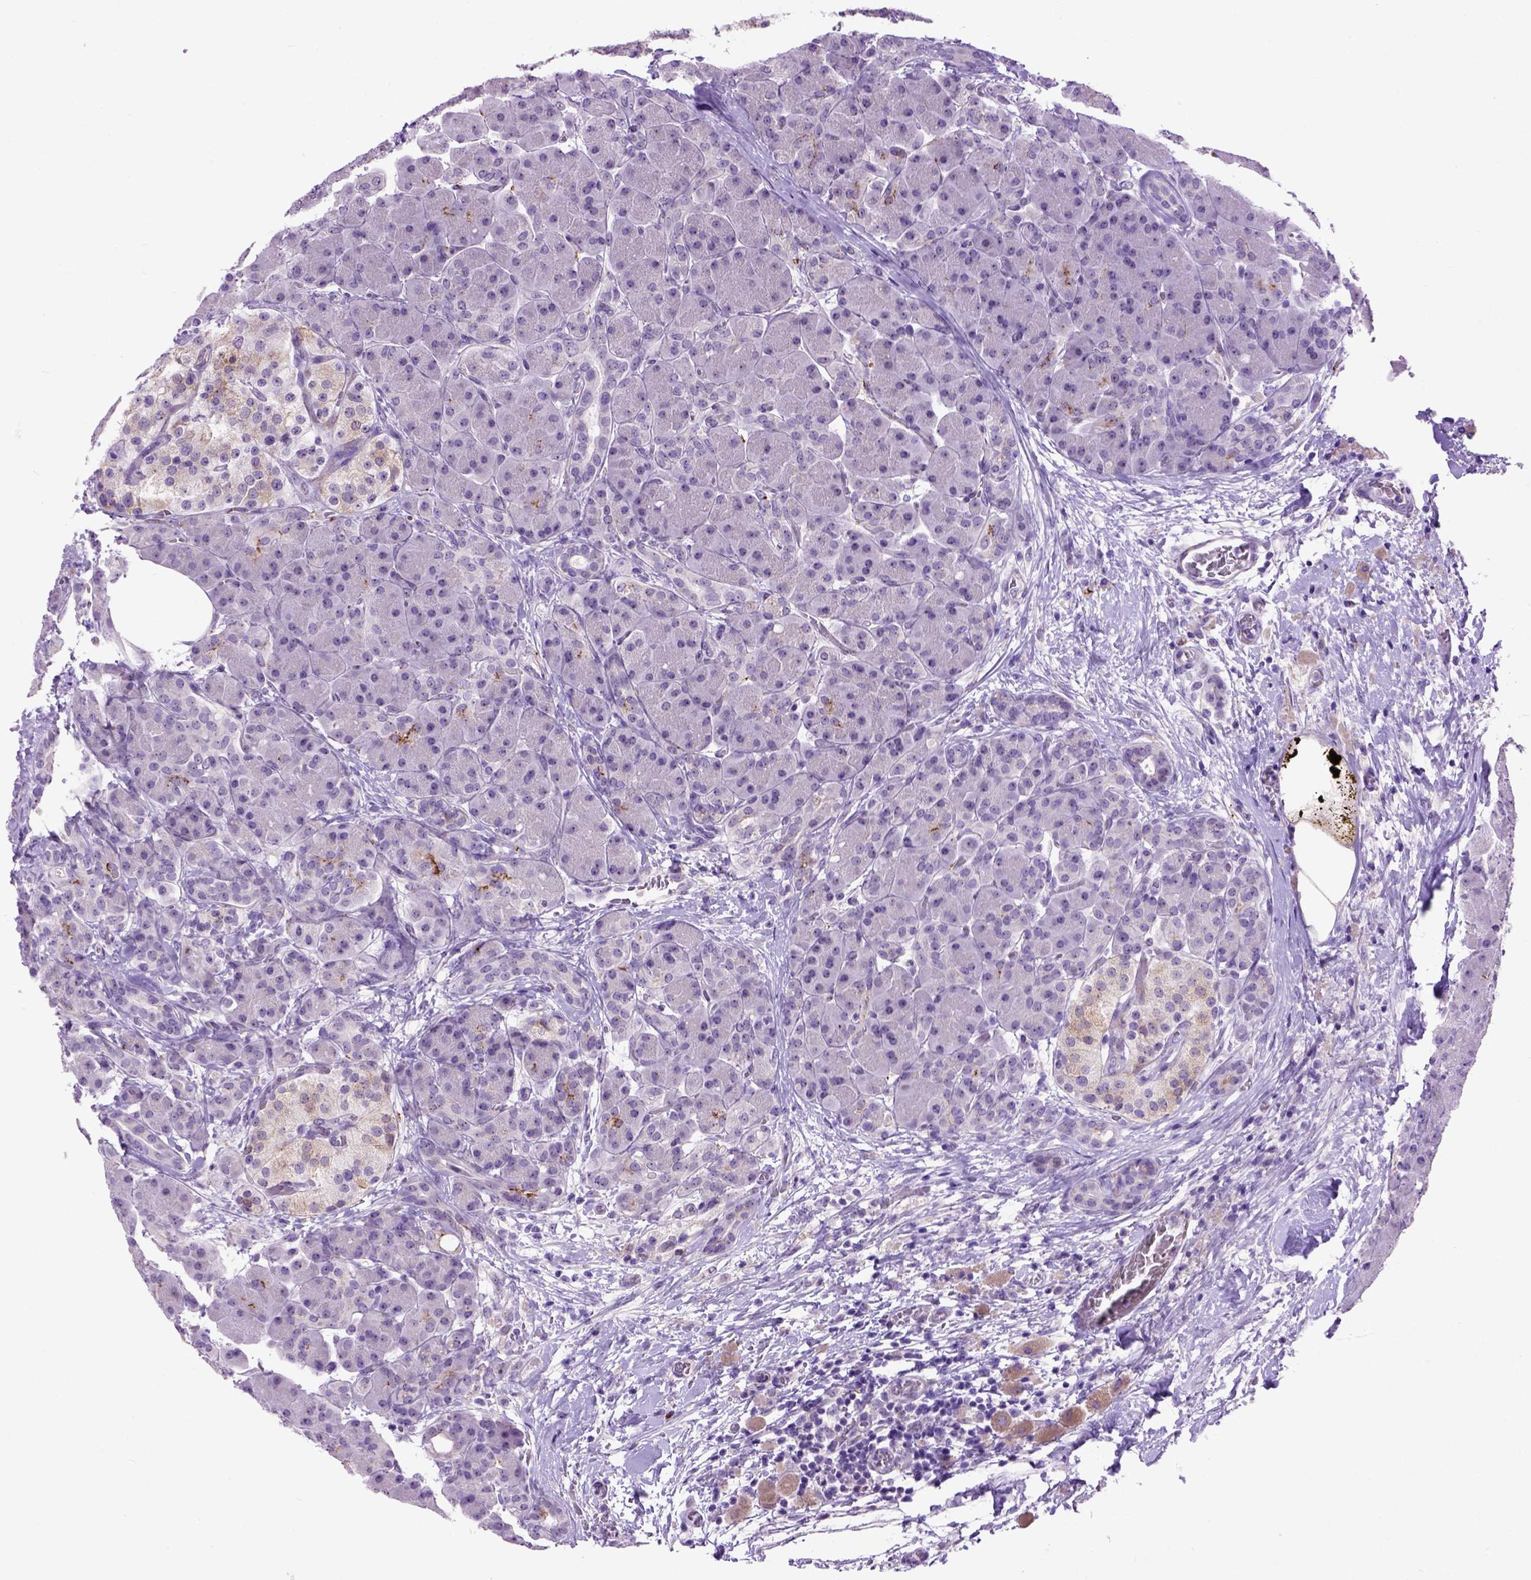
{"staining": {"intensity": "strong", "quantity": "<25%", "location": "cytoplasmic/membranous"}, "tissue": "pancreas", "cell_type": "Exocrine glandular cells", "image_type": "normal", "snomed": [{"axis": "morphology", "description": "Normal tissue, NOS"}, {"axis": "topography", "description": "Pancreas"}], "caption": "Immunohistochemistry (IHC) micrograph of normal human pancreas stained for a protein (brown), which demonstrates medium levels of strong cytoplasmic/membranous staining in approximately <25% of exocrine glandular cells.", "gene": "MAPT", "patient": {"sex": "male", "age": 55}}